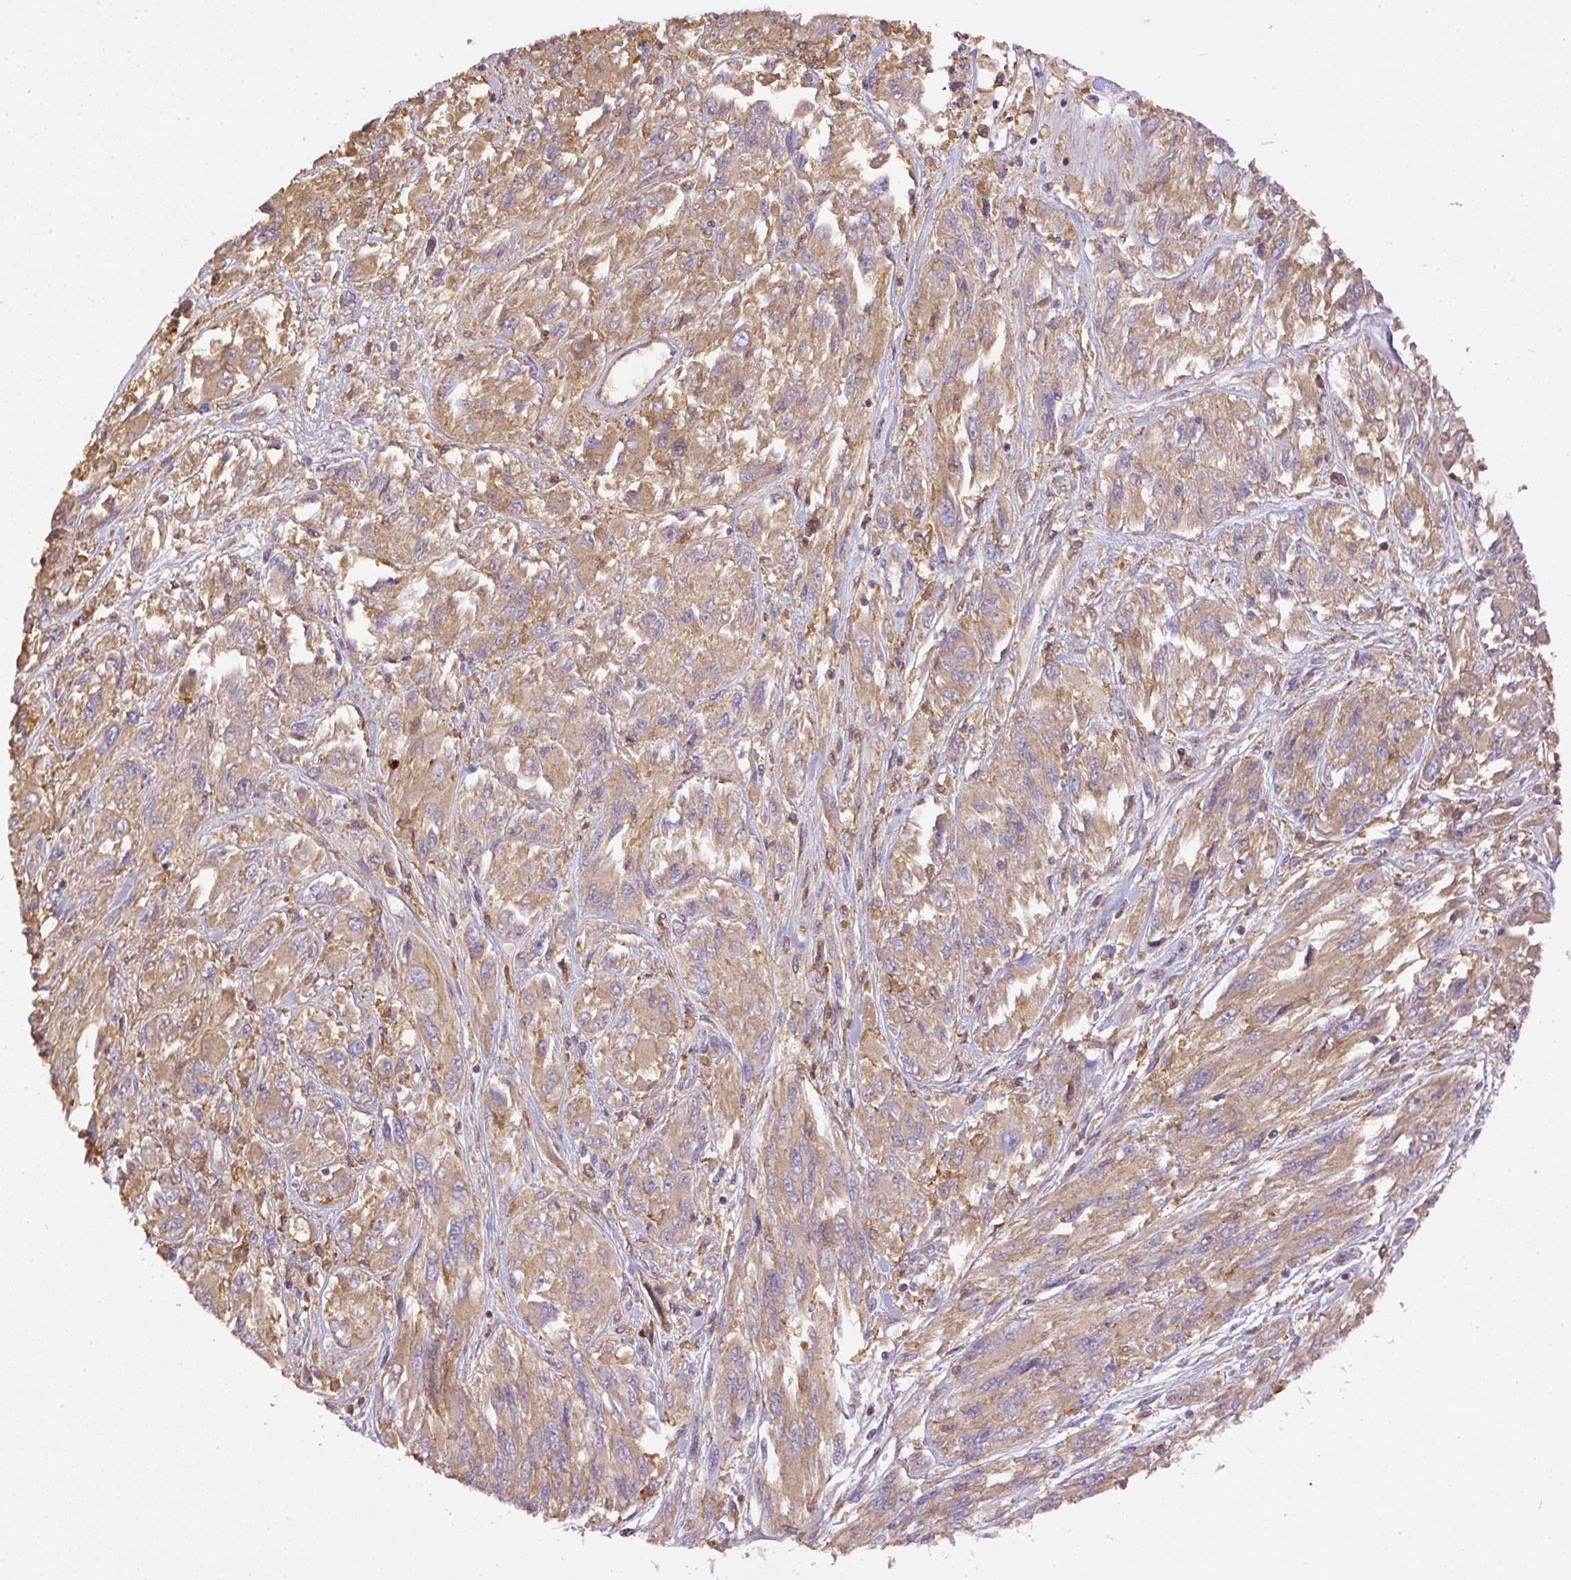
{"staining": {"intensity": "weak", "quantity": "25%-75%", "location": "cytoplasmic/membranous"}, "tissue": "melanoma", "cell_type": "Tumor cells", "image_type": "cancer", "snomed": [{"axis": "morphology", "description": "Malignant melanoma, NOS"}, {"axis": "topography", "description": "Skin"}], "caption": "An image of malignant melanoma stained for a protein shows weak cytoplasmic/membranous brown staining in tumor cells.", "gene": "DAPK1", "patient": {"sex": "female", "age": 91}}